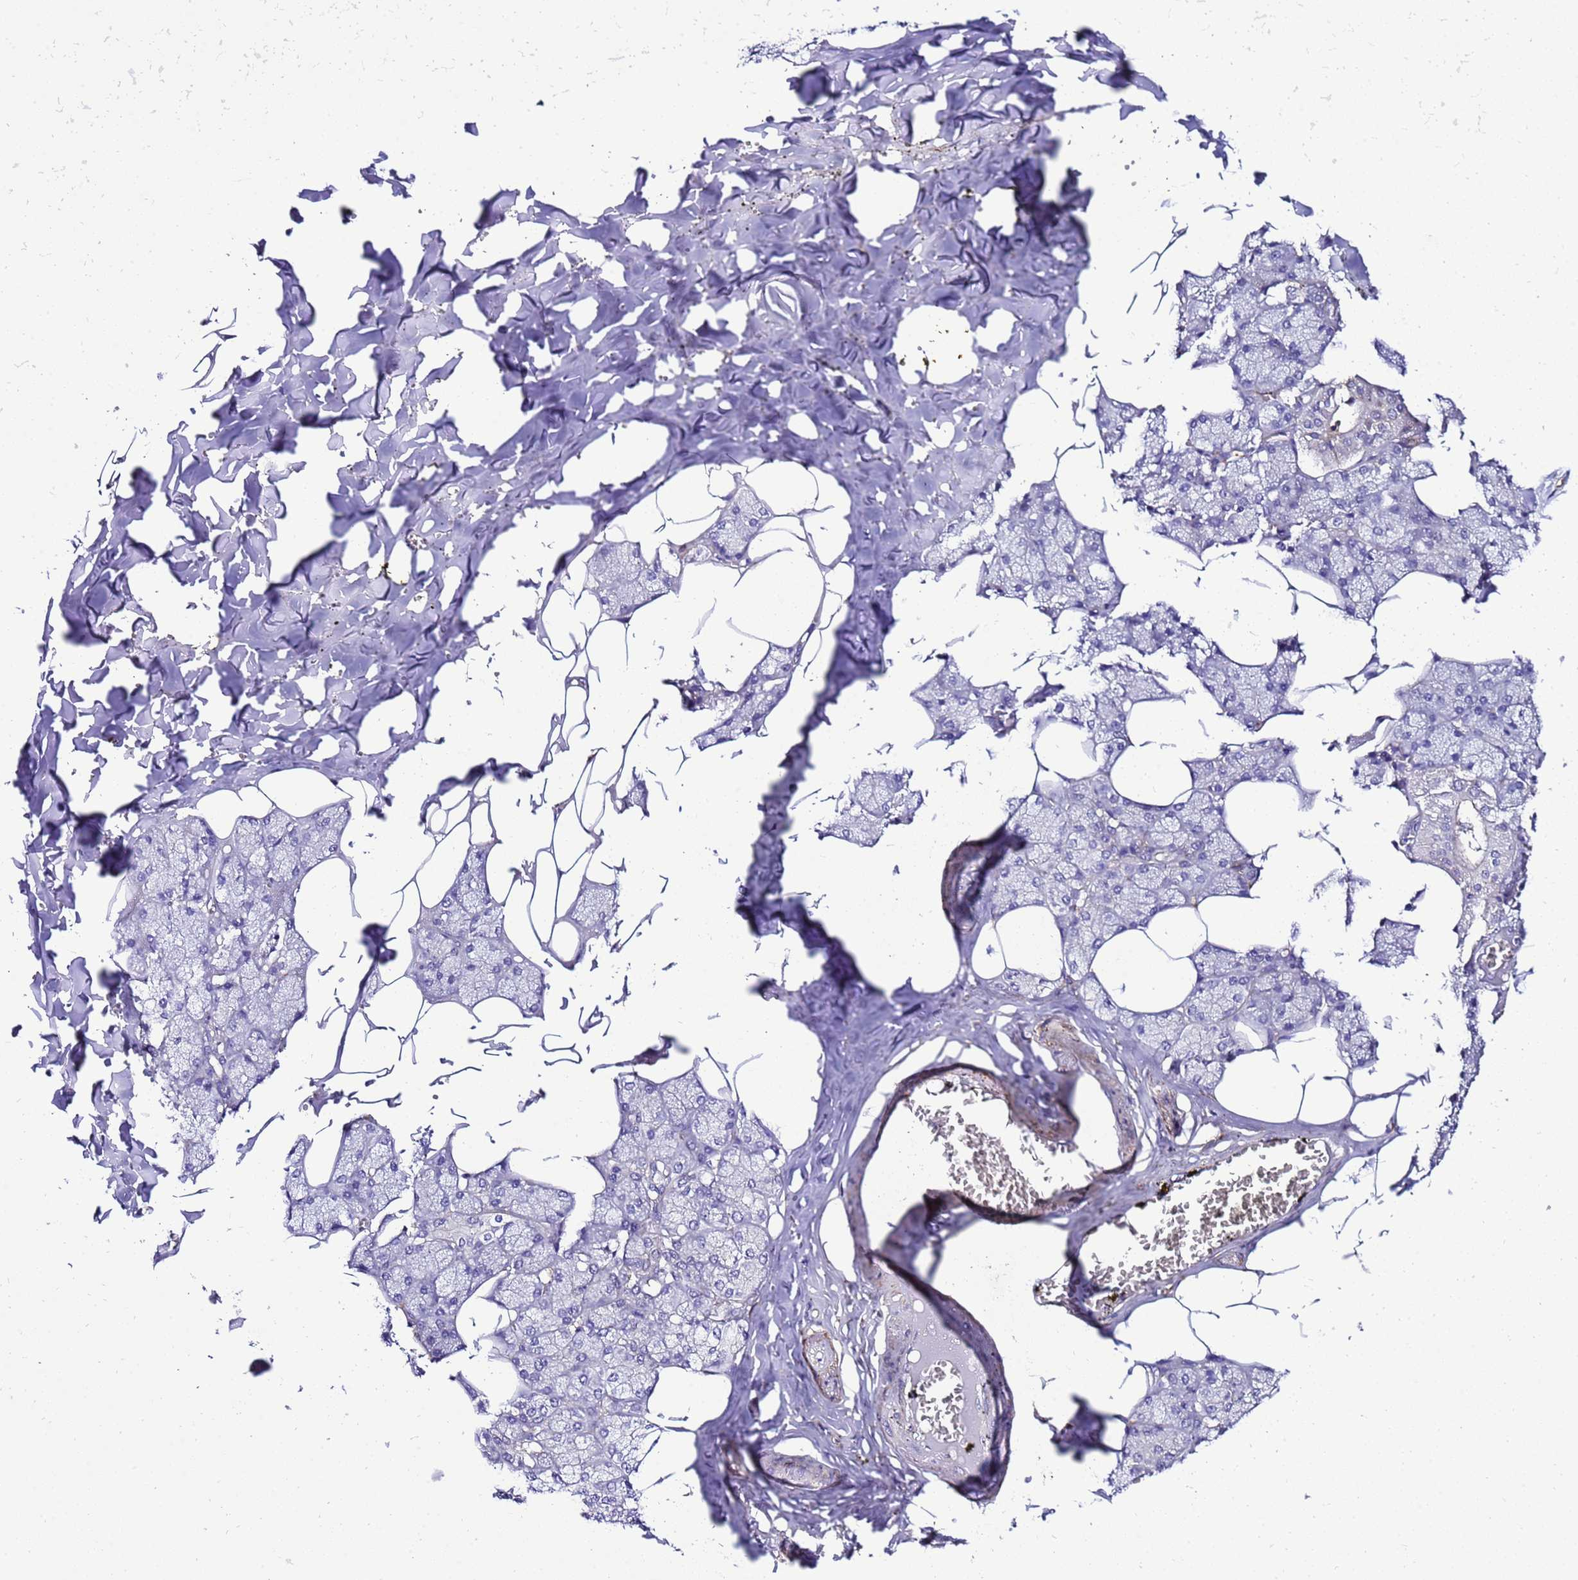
{"staining": {"intensity": "negative", "quantity": "none", "location": "none"}, "tissue": "salivary gland", "cell_type": "Glandular cells", "image_type": "normal", "snomed": [{"axis": "morphology", "description": "Normal tissue, NOS"}, {"axis": "topography", "description": "Salivary gland"}], "caption": "Micrograph shows no protein expression in glandular cells of normal salivary gland. Nuclei are stained in blue.", "gene": "GZF1", "patient": {"sex": "male", "age": 62}}